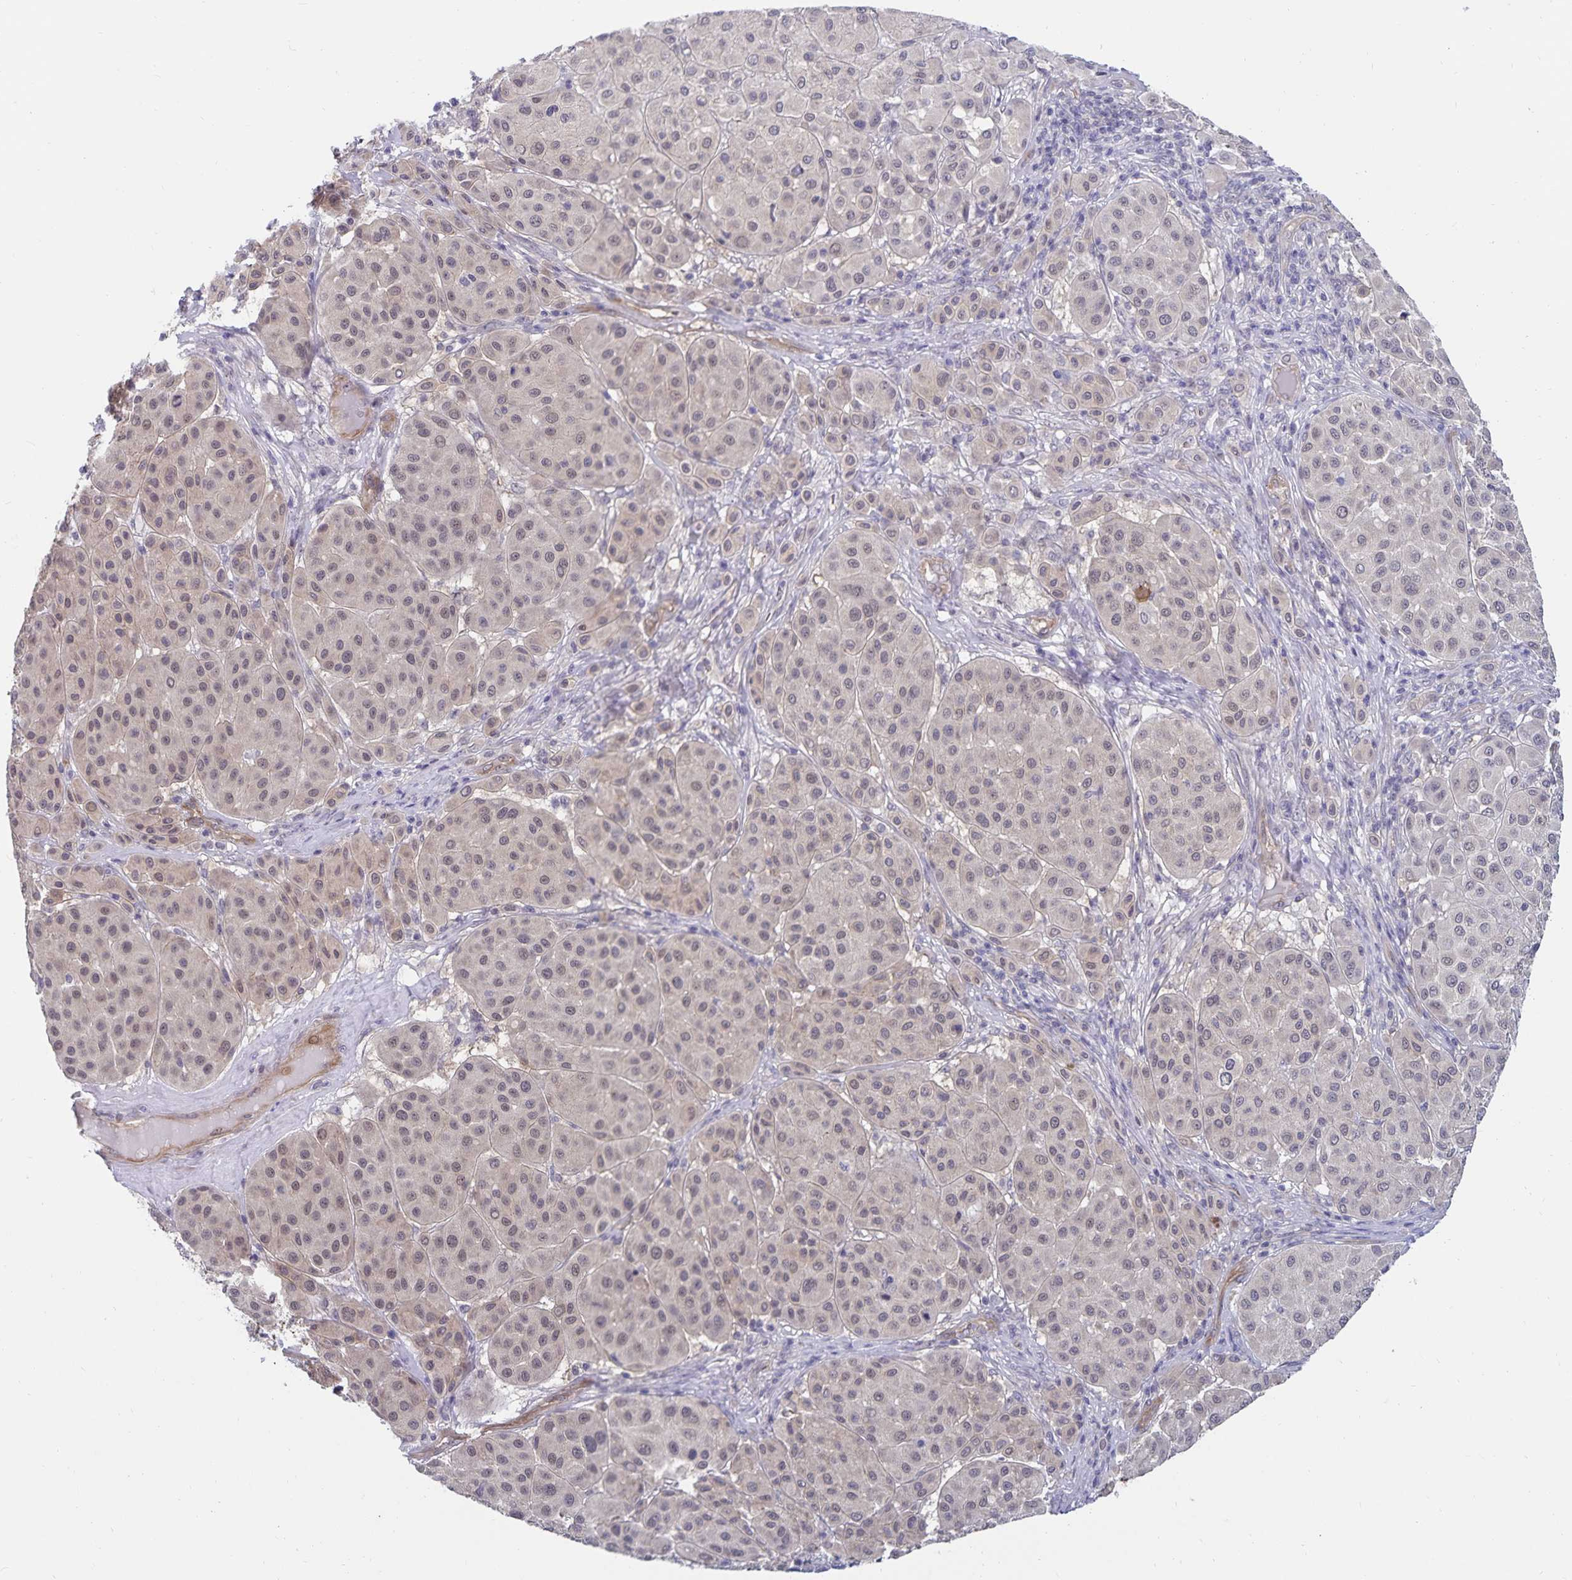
{"staining": {"intensity": "weak", "quantity": "<25%", "location": "nuclear"}, "tissue": "melanoma", "cell_type": "Tumor cells", "image_type": "cancer", "snomed": [{"axis": "morphology", "description": "Malignant melanoma, Metastatic site"}, {"axis": "topography", "description": "Smooth muscle"}], "caption": "This is an immunohistochemistry micrograph of malignant melanoma (metastatic site). There is no staining in tumor cells.", "gene": "CDKN2B", "patient": {"sex": "male", "age": 41}}